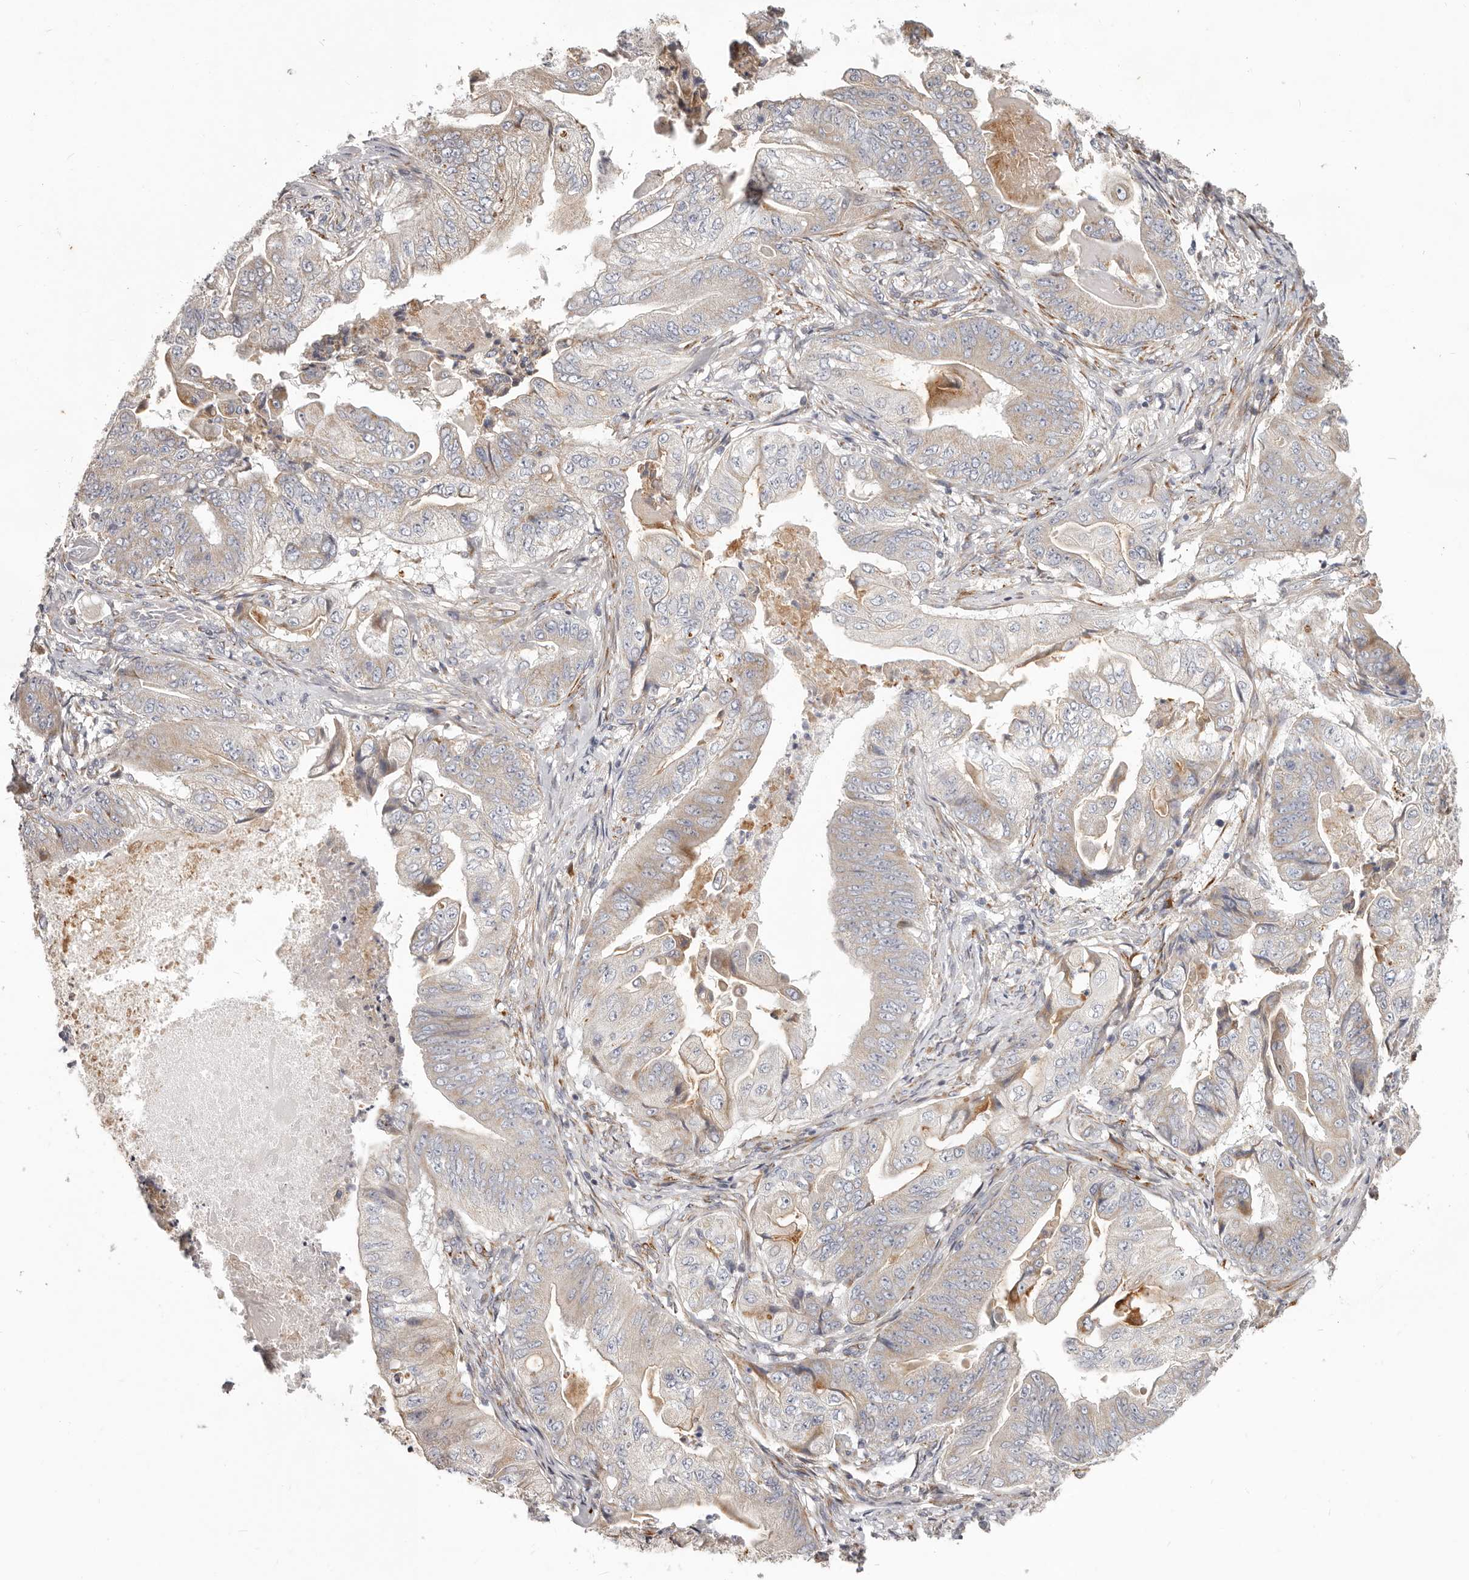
{"staining": {"intensity": "moderate", "quantity": "<25%", "location": "cytoplasmic/membranous"}, "tissue": "stomach cancer", "cell_type": "Tumor cells", "image_type": "cancer", "snomed": [{"axis": "morphology", "description": "Adenocarcinoma, NOS"}, {"axis": "topography", "description": "Stomach"}], "caption": "Stomach cancer stained with a protein marker displays moderate staining in tumor cells.", "gene": "MRPS10", "patient": {"sex": "female", "age": 73}}